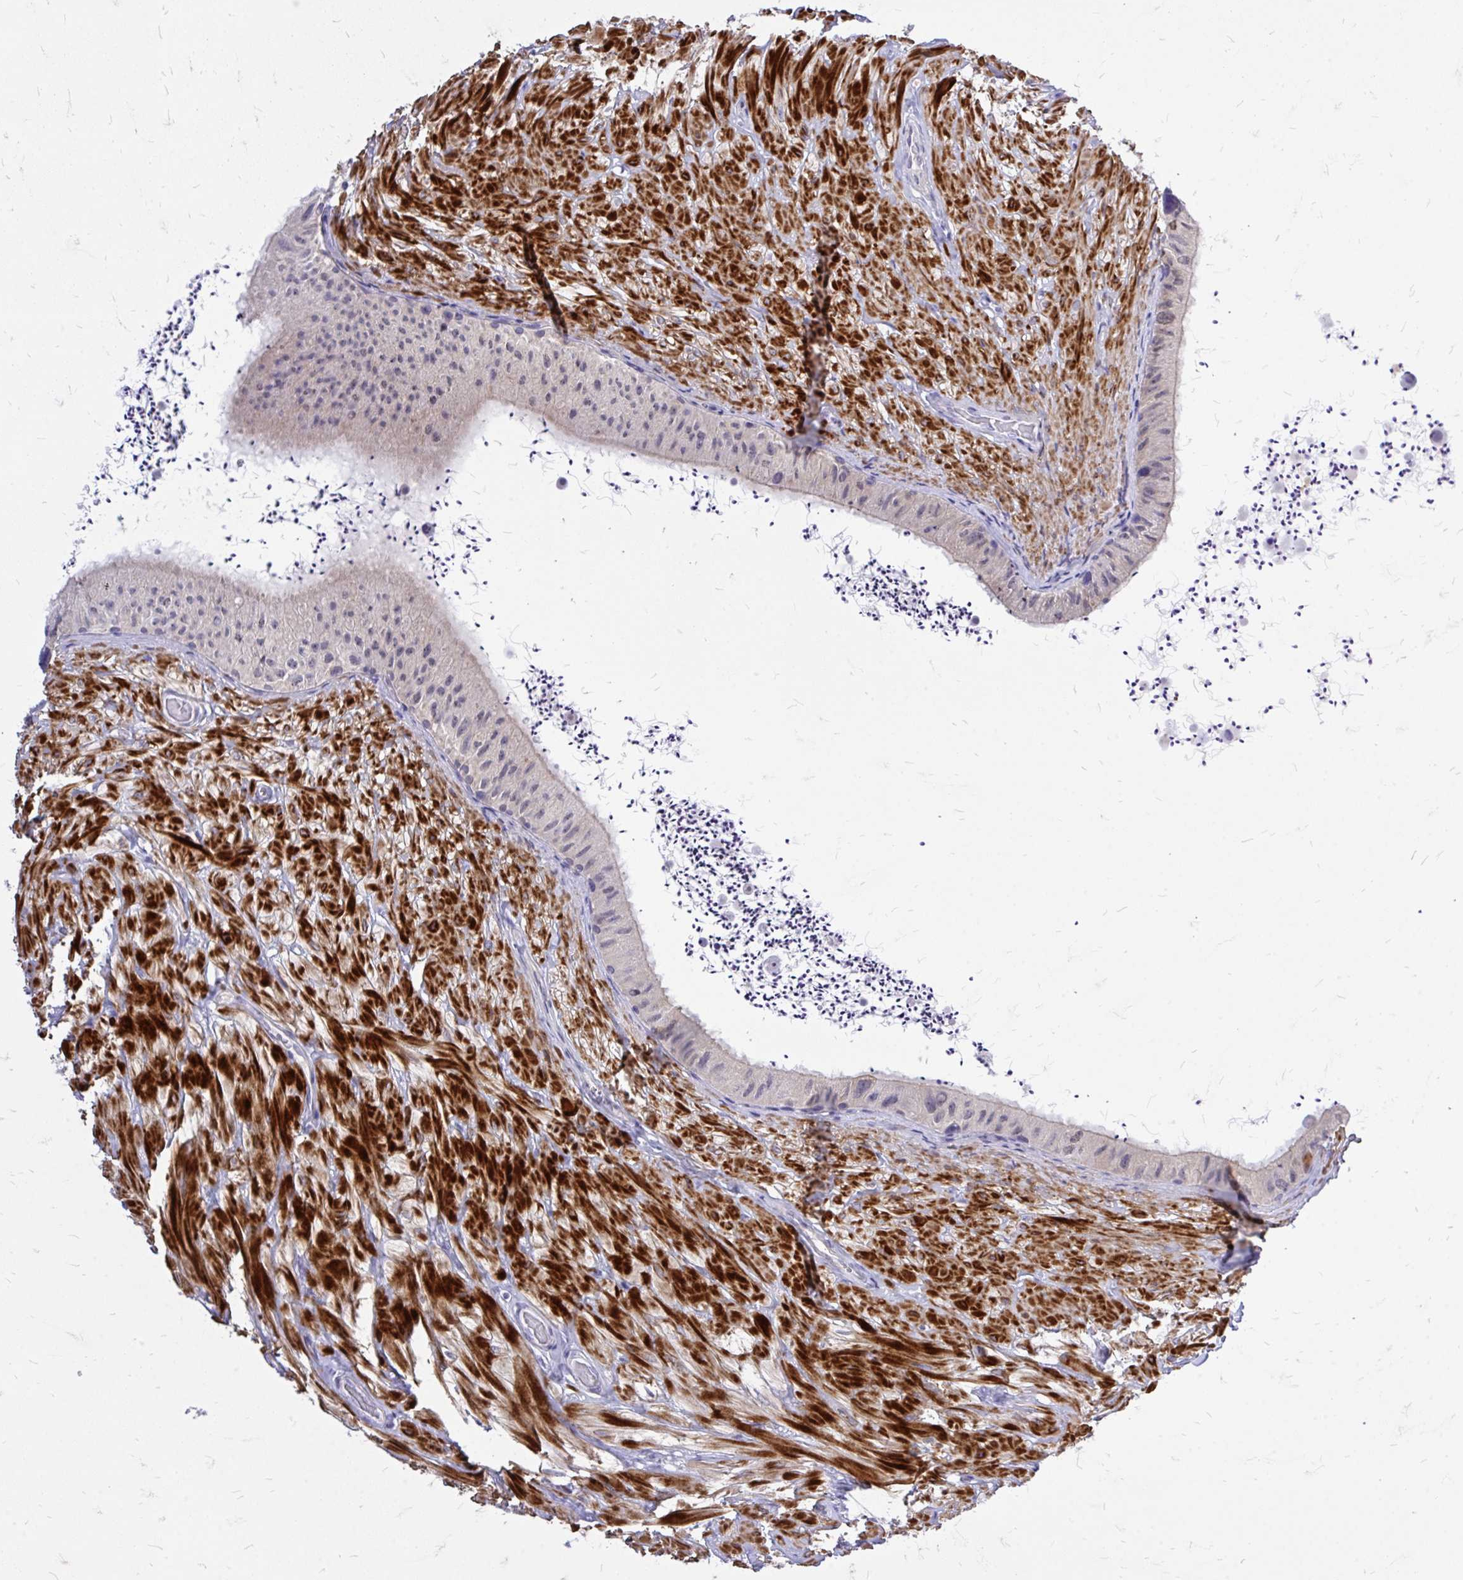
{"staining": {"intensity": "moderate", "quantity": "25%-75%", "location": "cytoplasmic/membranous"}, "tissue": "epididymis", "cell_type": "Glandular cells", "image_type": "normal", "snomed": [{"axis": "morphology", "description": "Normal tissue, NOS"}, {"axis": "topography", "description": "Epididymis"}, {"axis": "topography", "description": "Peripheral nerve tissue"}], "caption": "IHC micrograph of benign epididymis stained for a protein (brown), which reveals medium levels of moderate cytoplasmic/membranous expression in about 25%-75% of glandular cells.", "gene": "ZBTB25", "patient": {"sex": "male", "age": 32}}